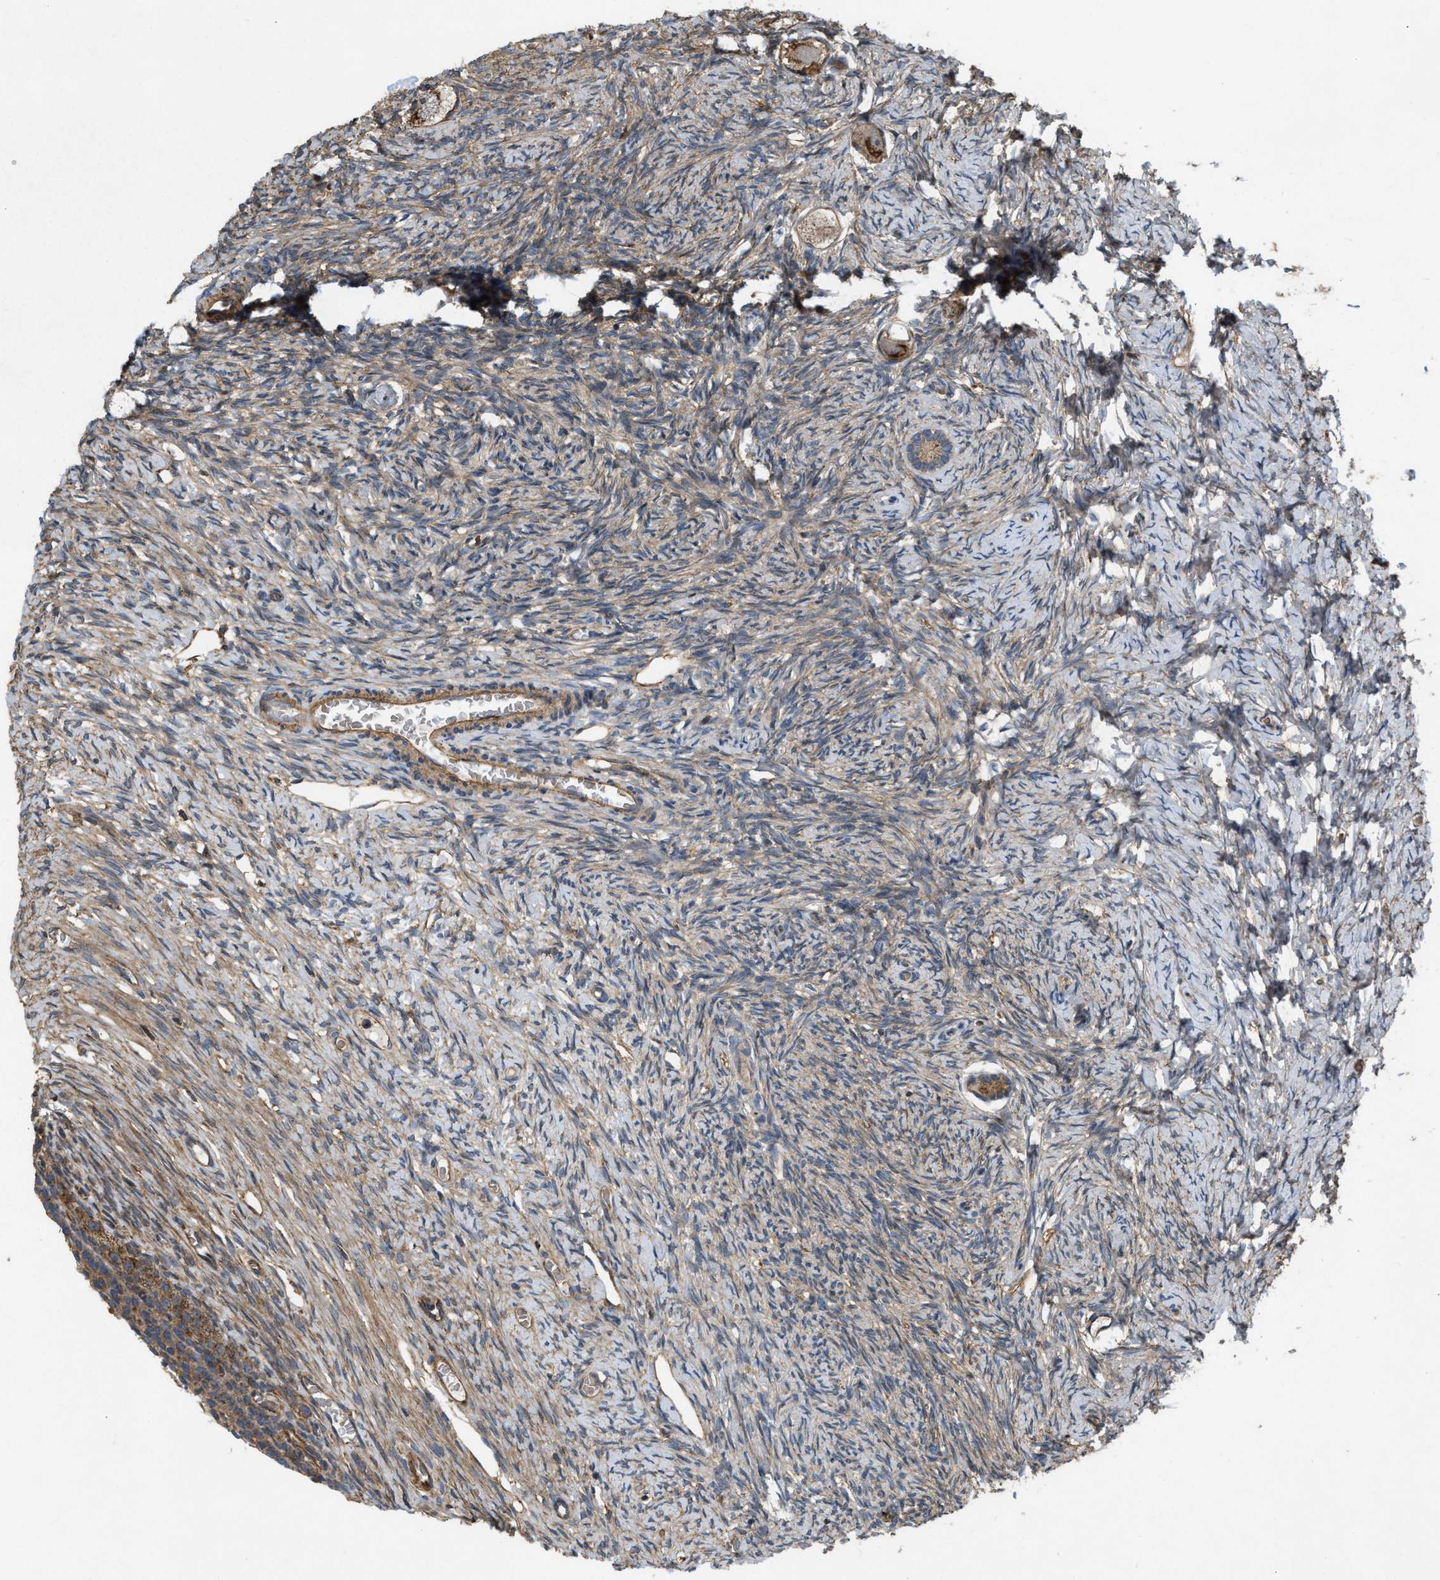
{"staining": {"intensity": "moderate", "quantity": "25%-75%", "location": "cytoplasmic/membranous"}, "tissue": "ovary", "cell_type": "Follicle cells", "image_type": "normal", "snomed": [{"axis": "morphology", "description": "Normal tissue, NOS"}, {"axis": "topography", "description": "Ovary"}], "caption": "Immunohistochemistry micrograph of unremarkable ovary stained for a protein (brown), which exhibits medium levels of moderate cytoplasmic/membranous staining in about 25%-75% of follicle cells.", "gene": "GNB4", "patient": {"sex": "female", "age": 27}}